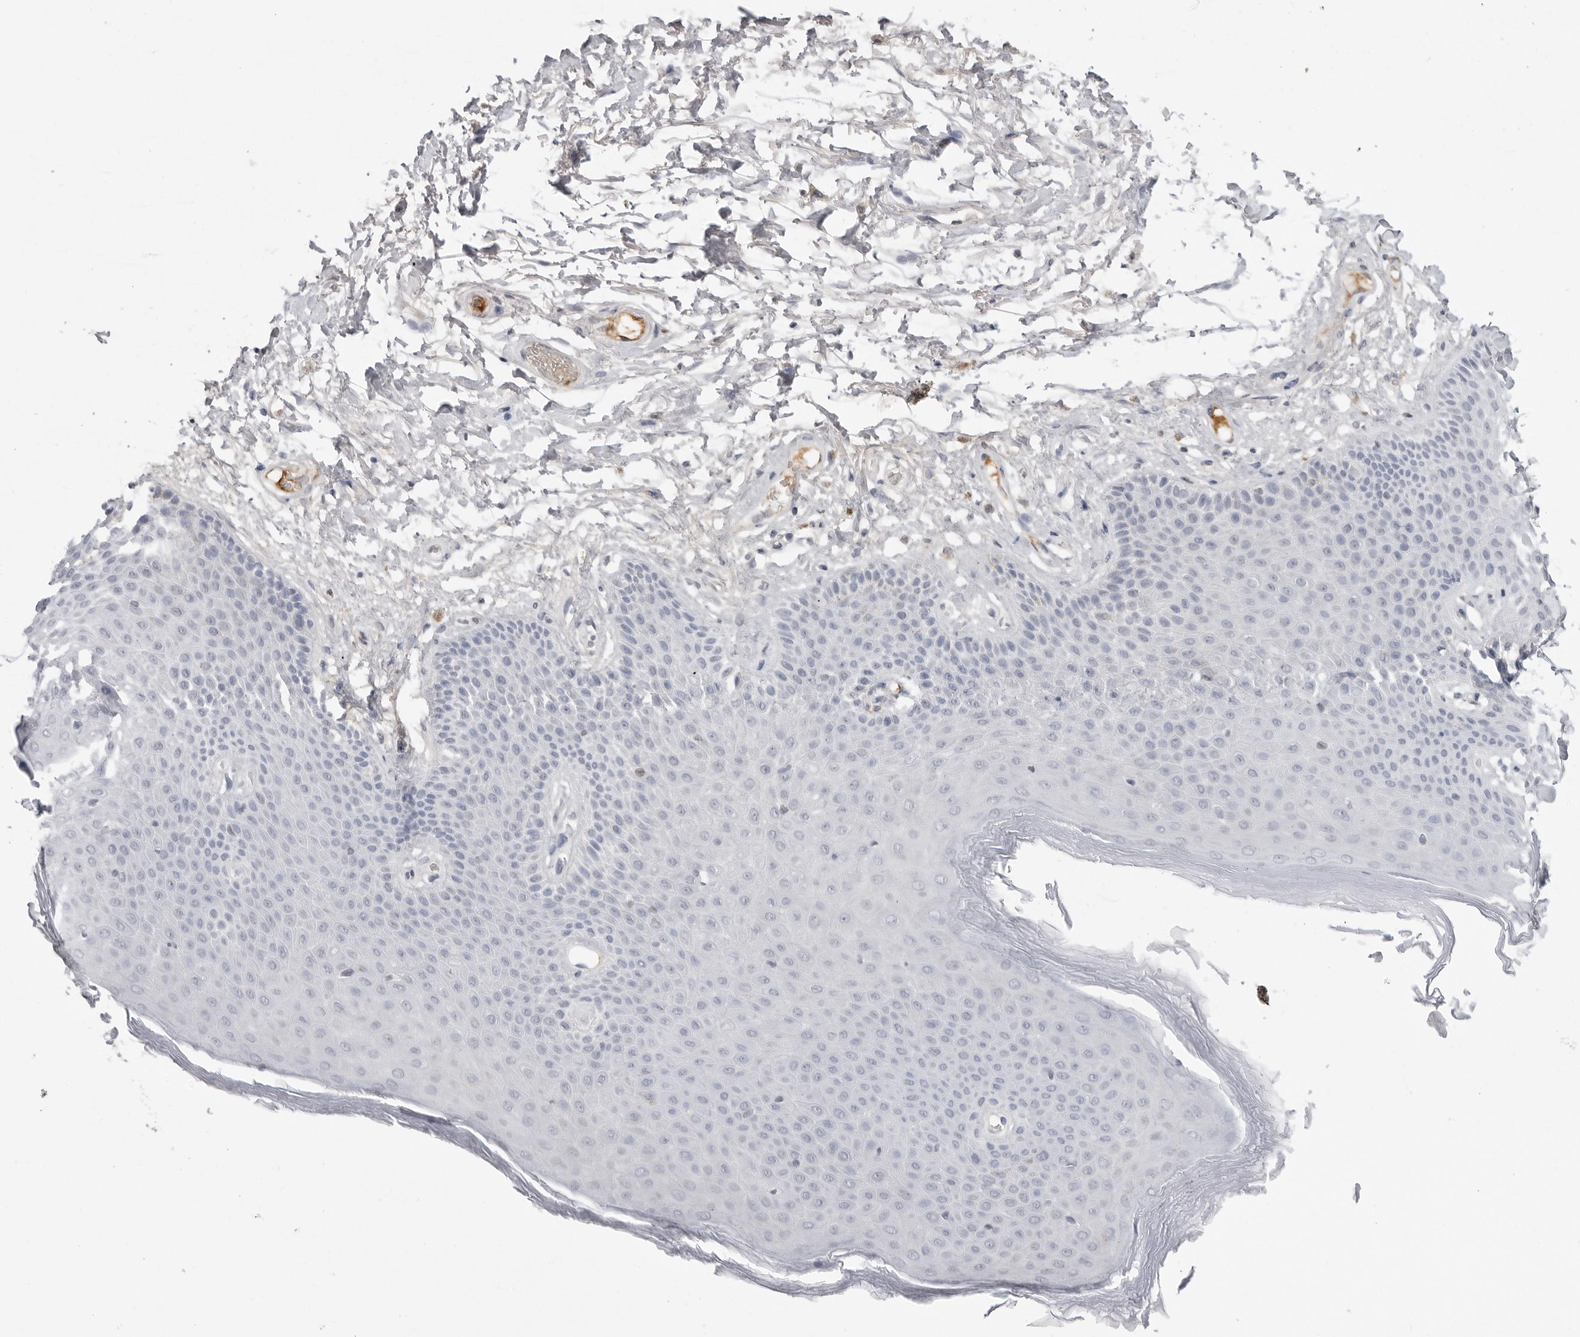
{"staining": {"intensity": "weak", "quantity": "<25%", "location": "cytoplasmic/membranous"}, "tissue": "skin", "cell_type": "Epidermal cells", "image_type": "normal", "snomed": [{"axis": "morphology", "description": "Normal tissue, NOS"}, {"axis": "topography", "description": "Anal"}], "caption": "This is an immunohistochemistry (IHC) micrograph of benign skin. There is no expression in epidermal cells.", "gene": "SERPINF2", "patient": {"sex": "male", "age": 74}}